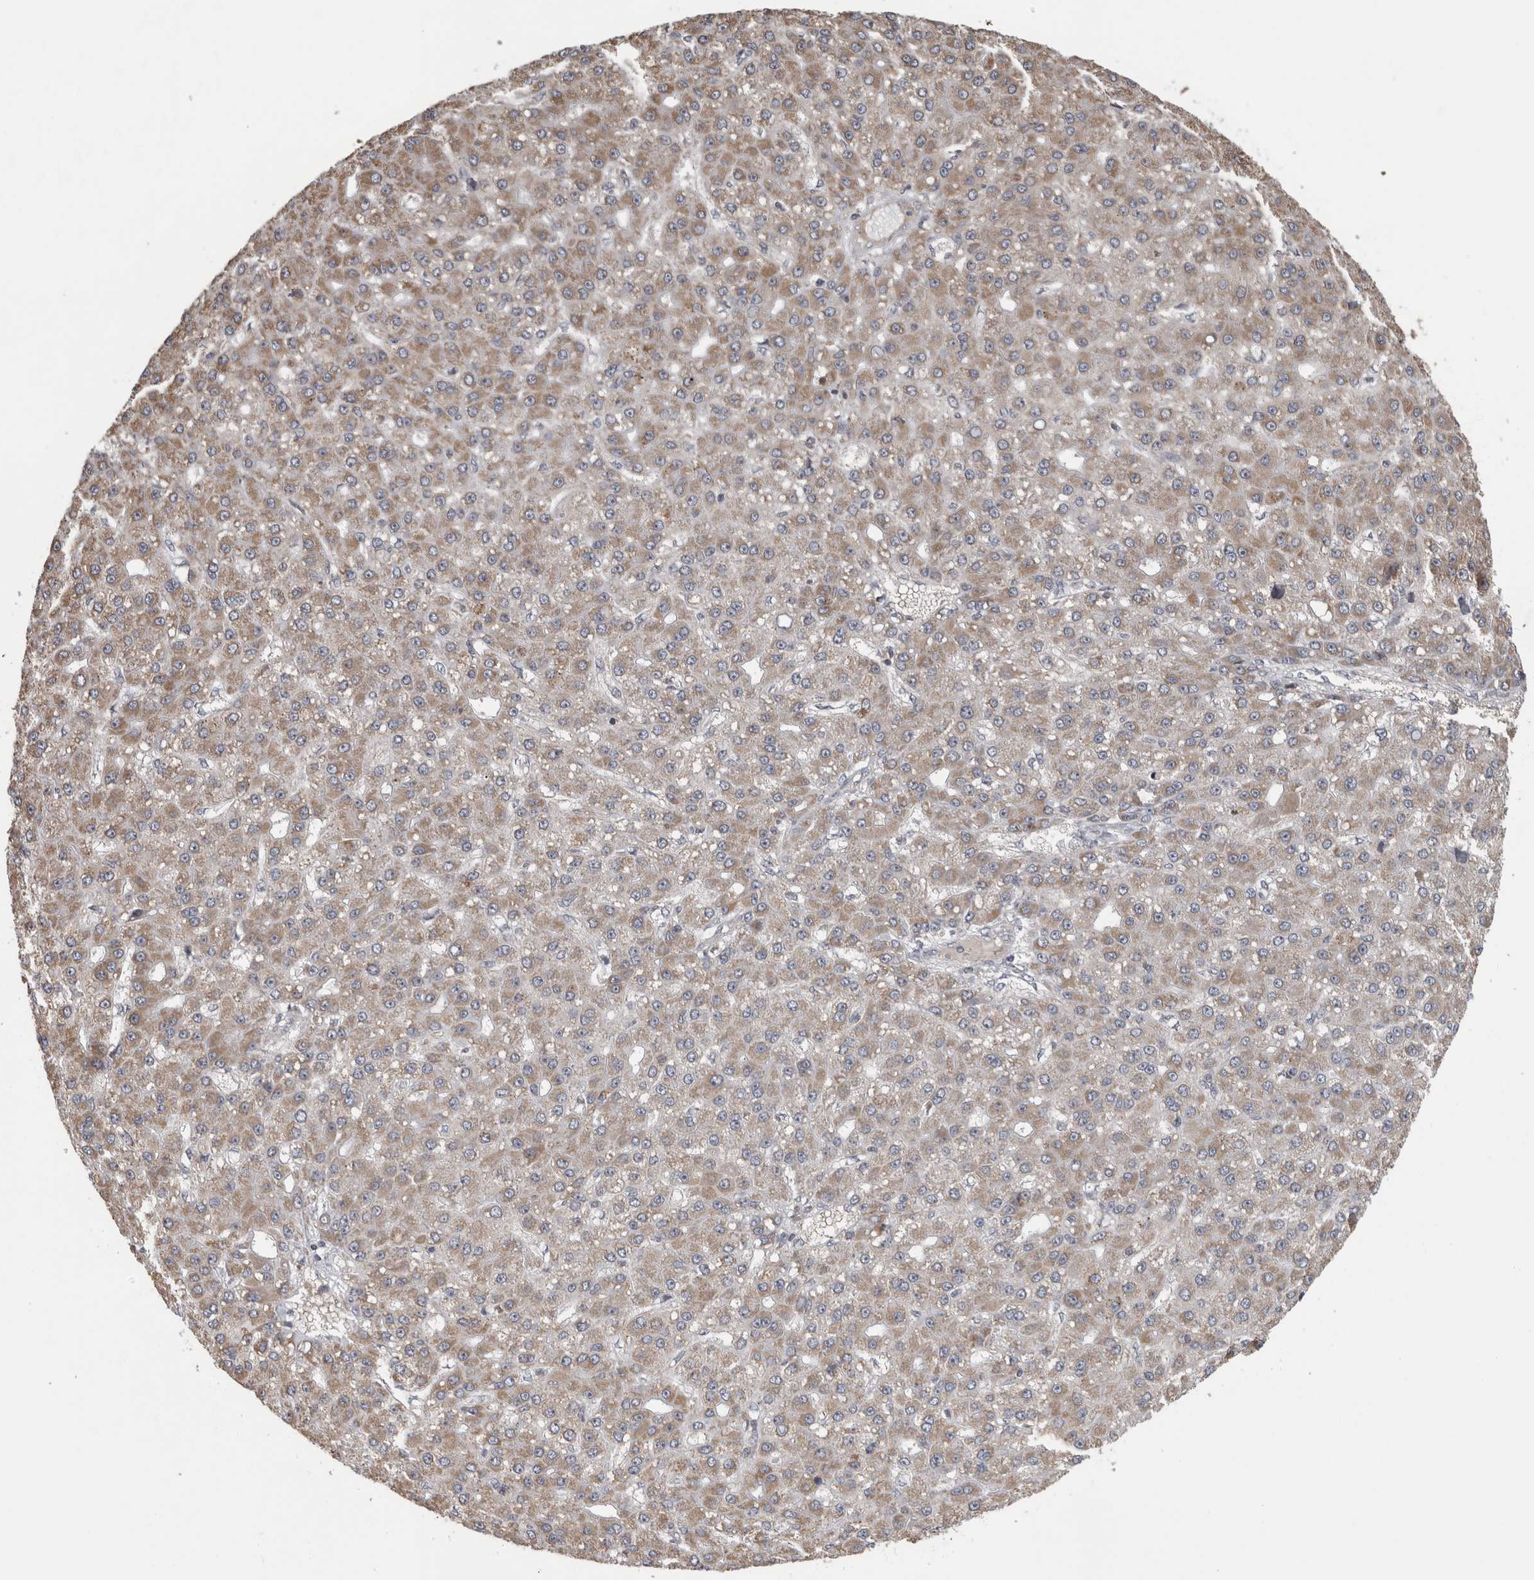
{"staining": {"intensity": "weak", "quantity": ">75%", "location": "cytoplasmic/membranous"}, "tissue": "liver cancer", "cell_type": "Tumor cells", "image_type": "cancer", "snomed": [{"axis": "morphology", "description": "Carcinoma, Hepatocellular, NOS"}, {"axis": "topography", "description": "Liver"}], "caption": "The immunohistochemical stain labels weak cytoplasmic/membranous positivity in tumor cells of liver hepatocellular carcinoma tissue. (IHC, brightfield microscopy, high magnification).", "gene": "OR2K2", "patient": {"sex": "male", "age": 67}}